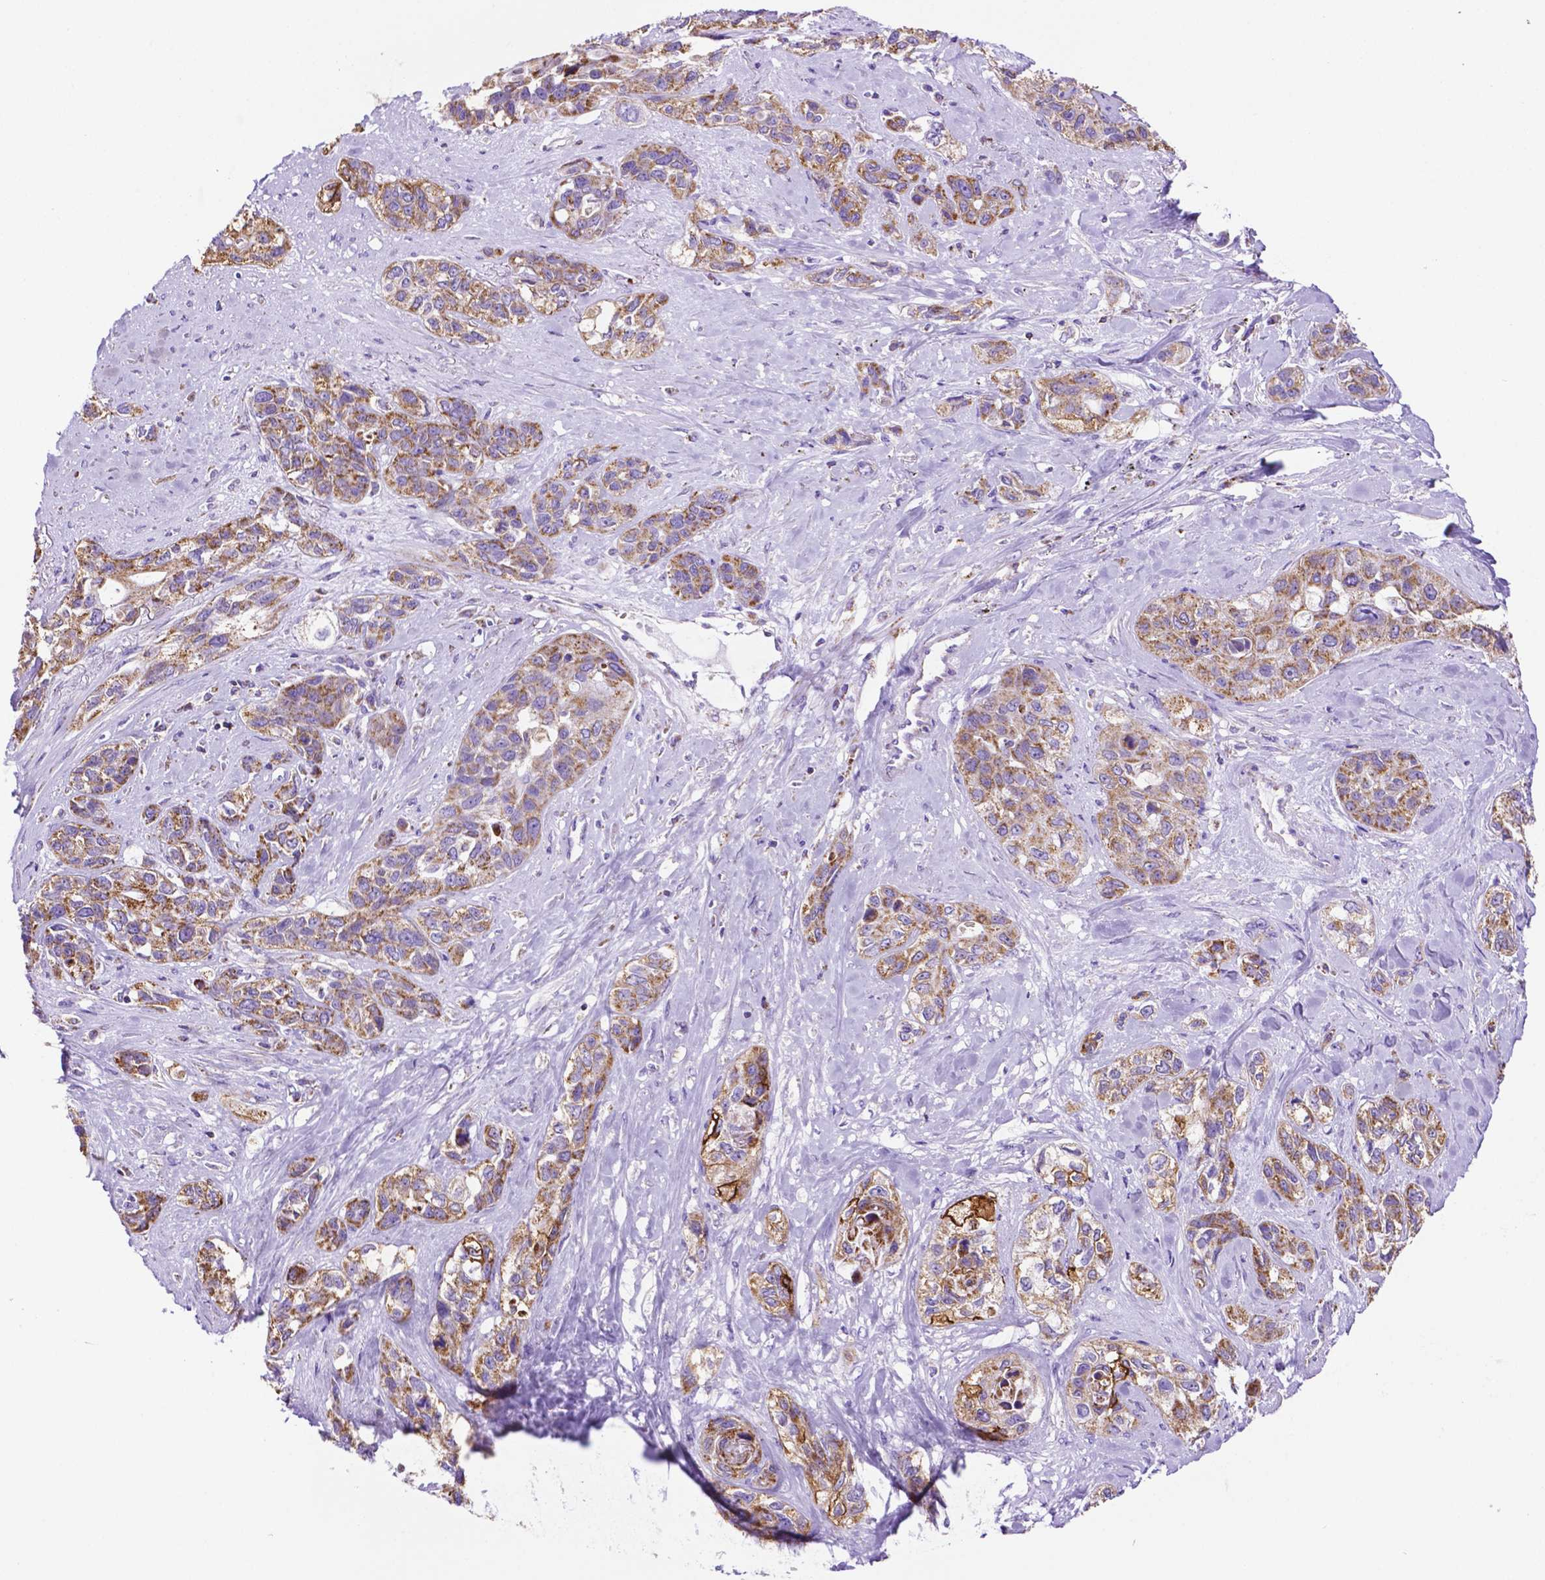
{"staining": {"intensity": "moderate", "quantity": ">75%", "location": "cytoplasmic/membranous"}, "tissue": "lung cancer", "cell_type": "Tumor cells", "image_type": "cancer", "snomed": [{"axis": "morphology", "description": "Squamous cell carcinoma, NOS"}, {"axis": "topography", "description": "Lung"}], "caption": "Approximately >75% of tumor cells in human lung cancer show moderate cytoplasmic/membranous protein staining as visualized by brown immunohistochemical staining.", "gene": "GDPD5", "patient": {"sex": "female", "age": 70}}